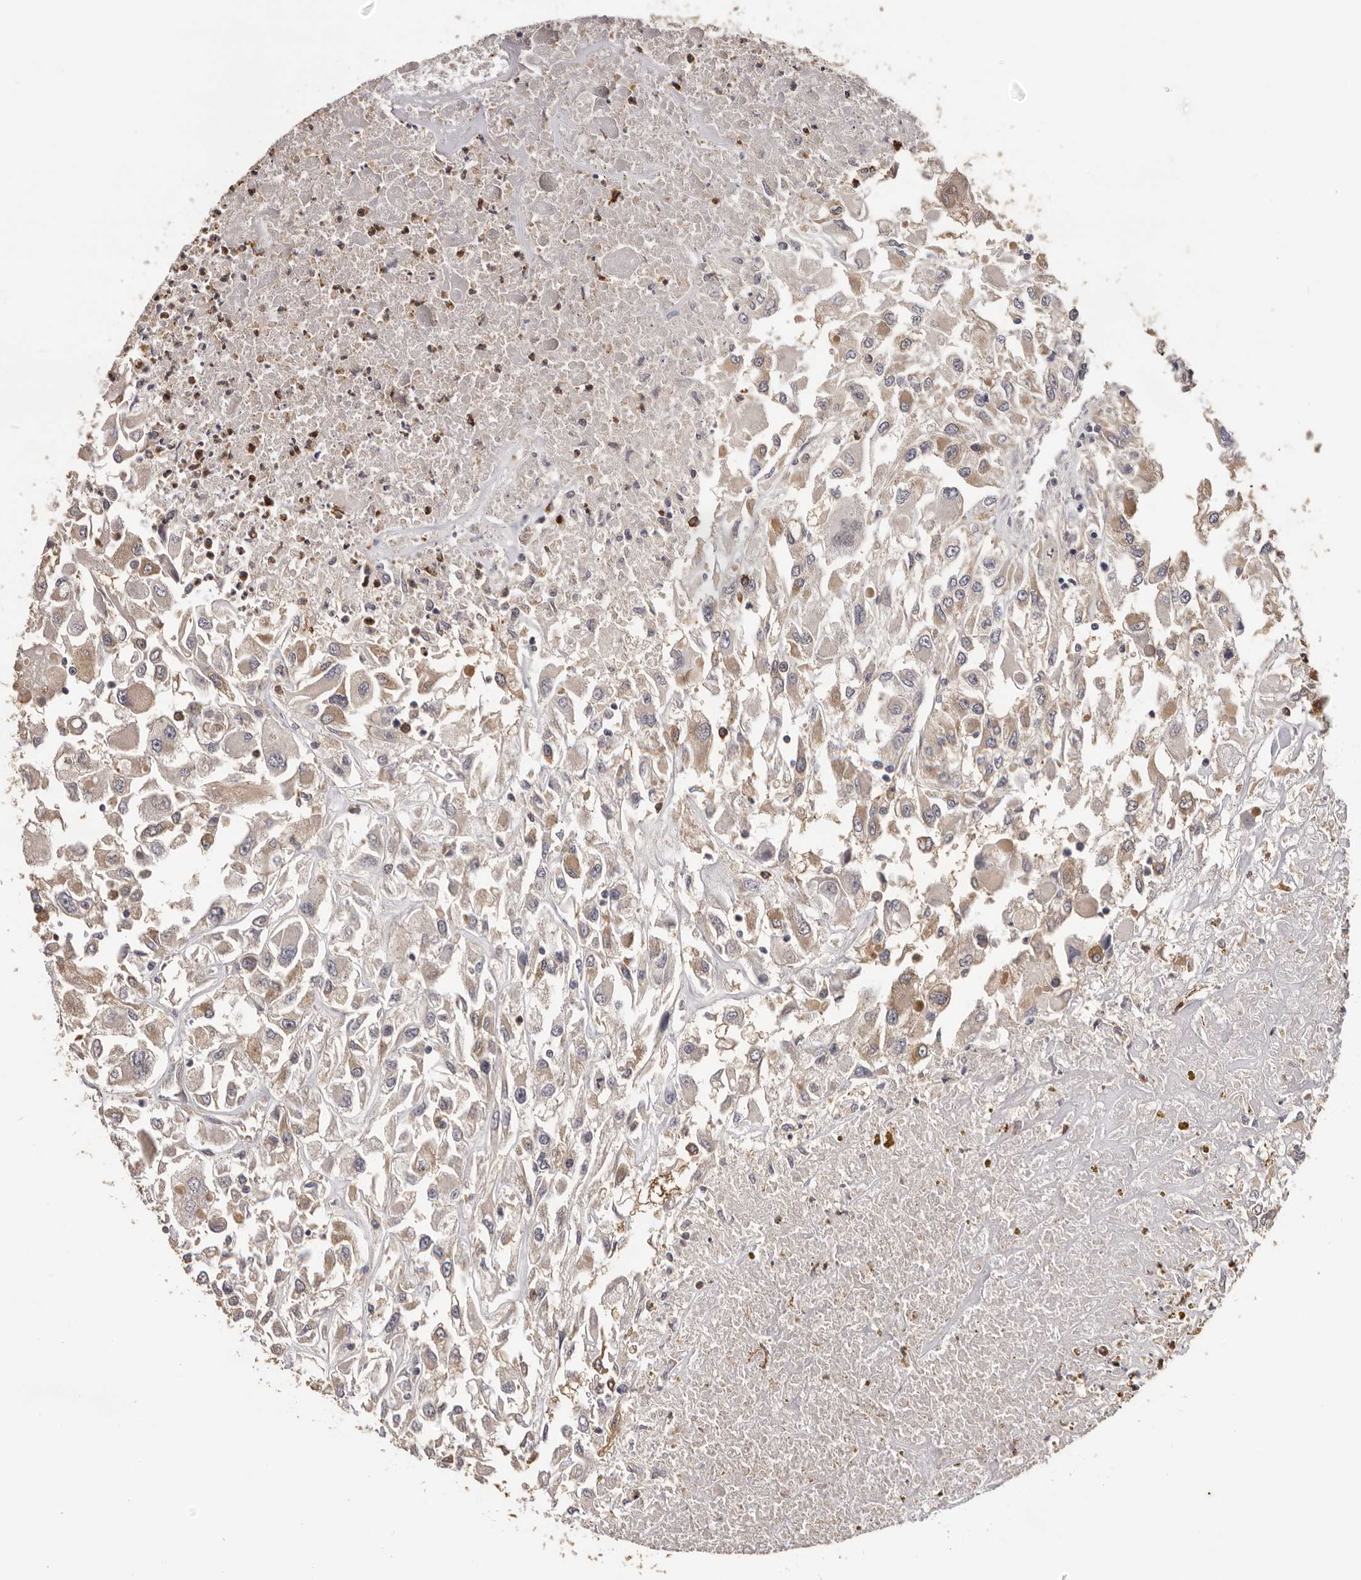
{"staining": {"intensity": "weak", "quantity": "25%-75%", "location": "cytoplasmic/membranous"}, "tissue": "renal cancer", "cell_type": "Tumor cells", "image_type": "cancer", "snomed": [{"axis": "morphology", "description": "Adenocarcinoma, NOS"}, {"axis": "topography", "description": "Kidney"}], "caption": "Human renal cancer stained with a brown dye displays weak cytoplasmic/membranous positive expression in about 25%-75% of tumor cells.", "gene": "KIF2B", "patient": {"sex": "female", "age": 52}}